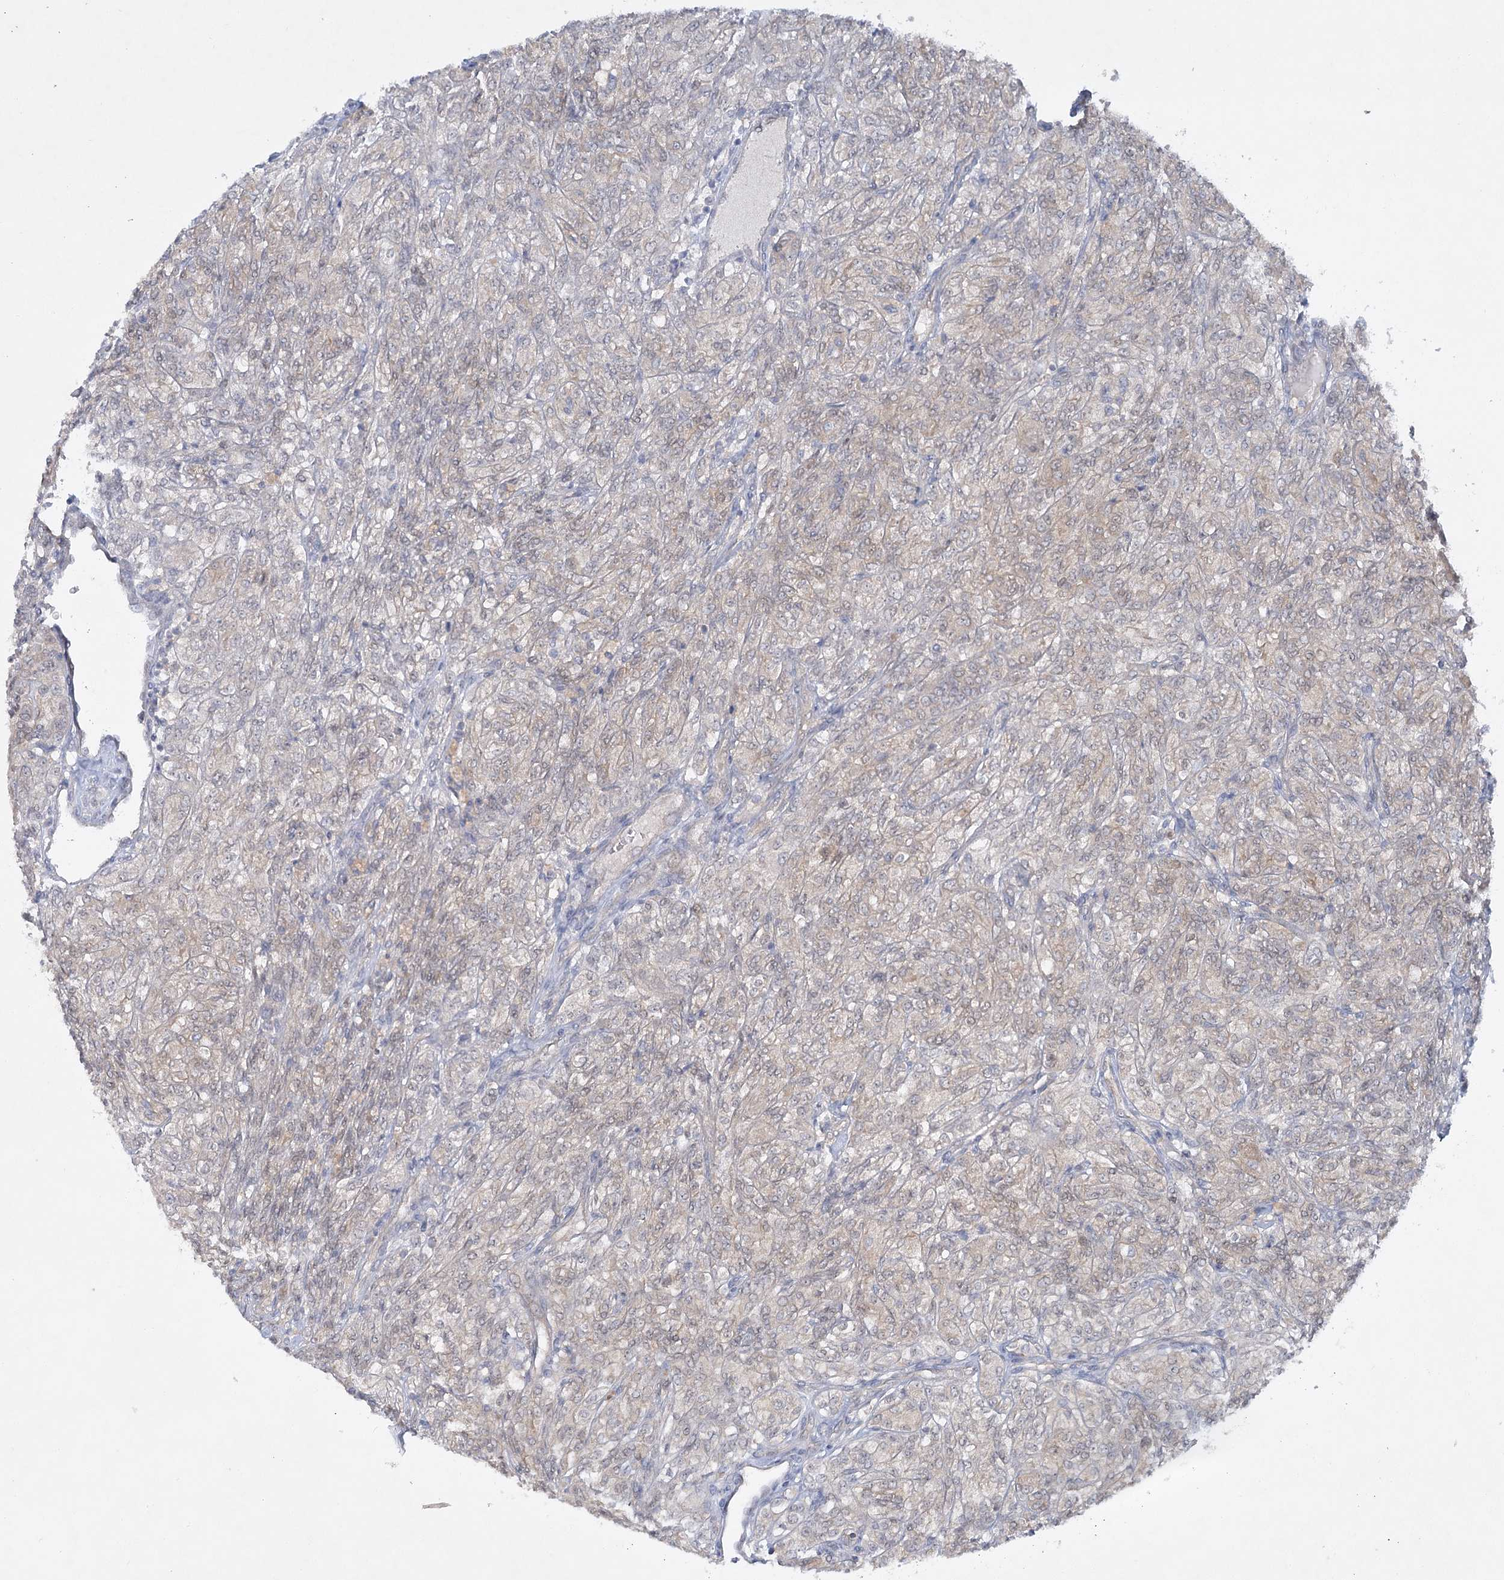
{"staining": {"intensity": "negative", "quantity": "none", "location": "none"}, "tissue": "renal cancer", "cell_type": "Tumor cells", "image_type": "cancer", "snomed": [{"axis": "morphology", "description": "Adenocarcinoma, NOS"}, {"axis": "topography", "description": "Kidney"}], "caption": "High magnification brightfield microscopy of renal adenocarcinoma stained with DAB (3,3'-diaminobenzidine) (brown) and counterstained with hematoxylin (blue): tumor cells show no significant expression.", "gene": "AAMDC", "patient": {"sex": "male", "age": 77}}